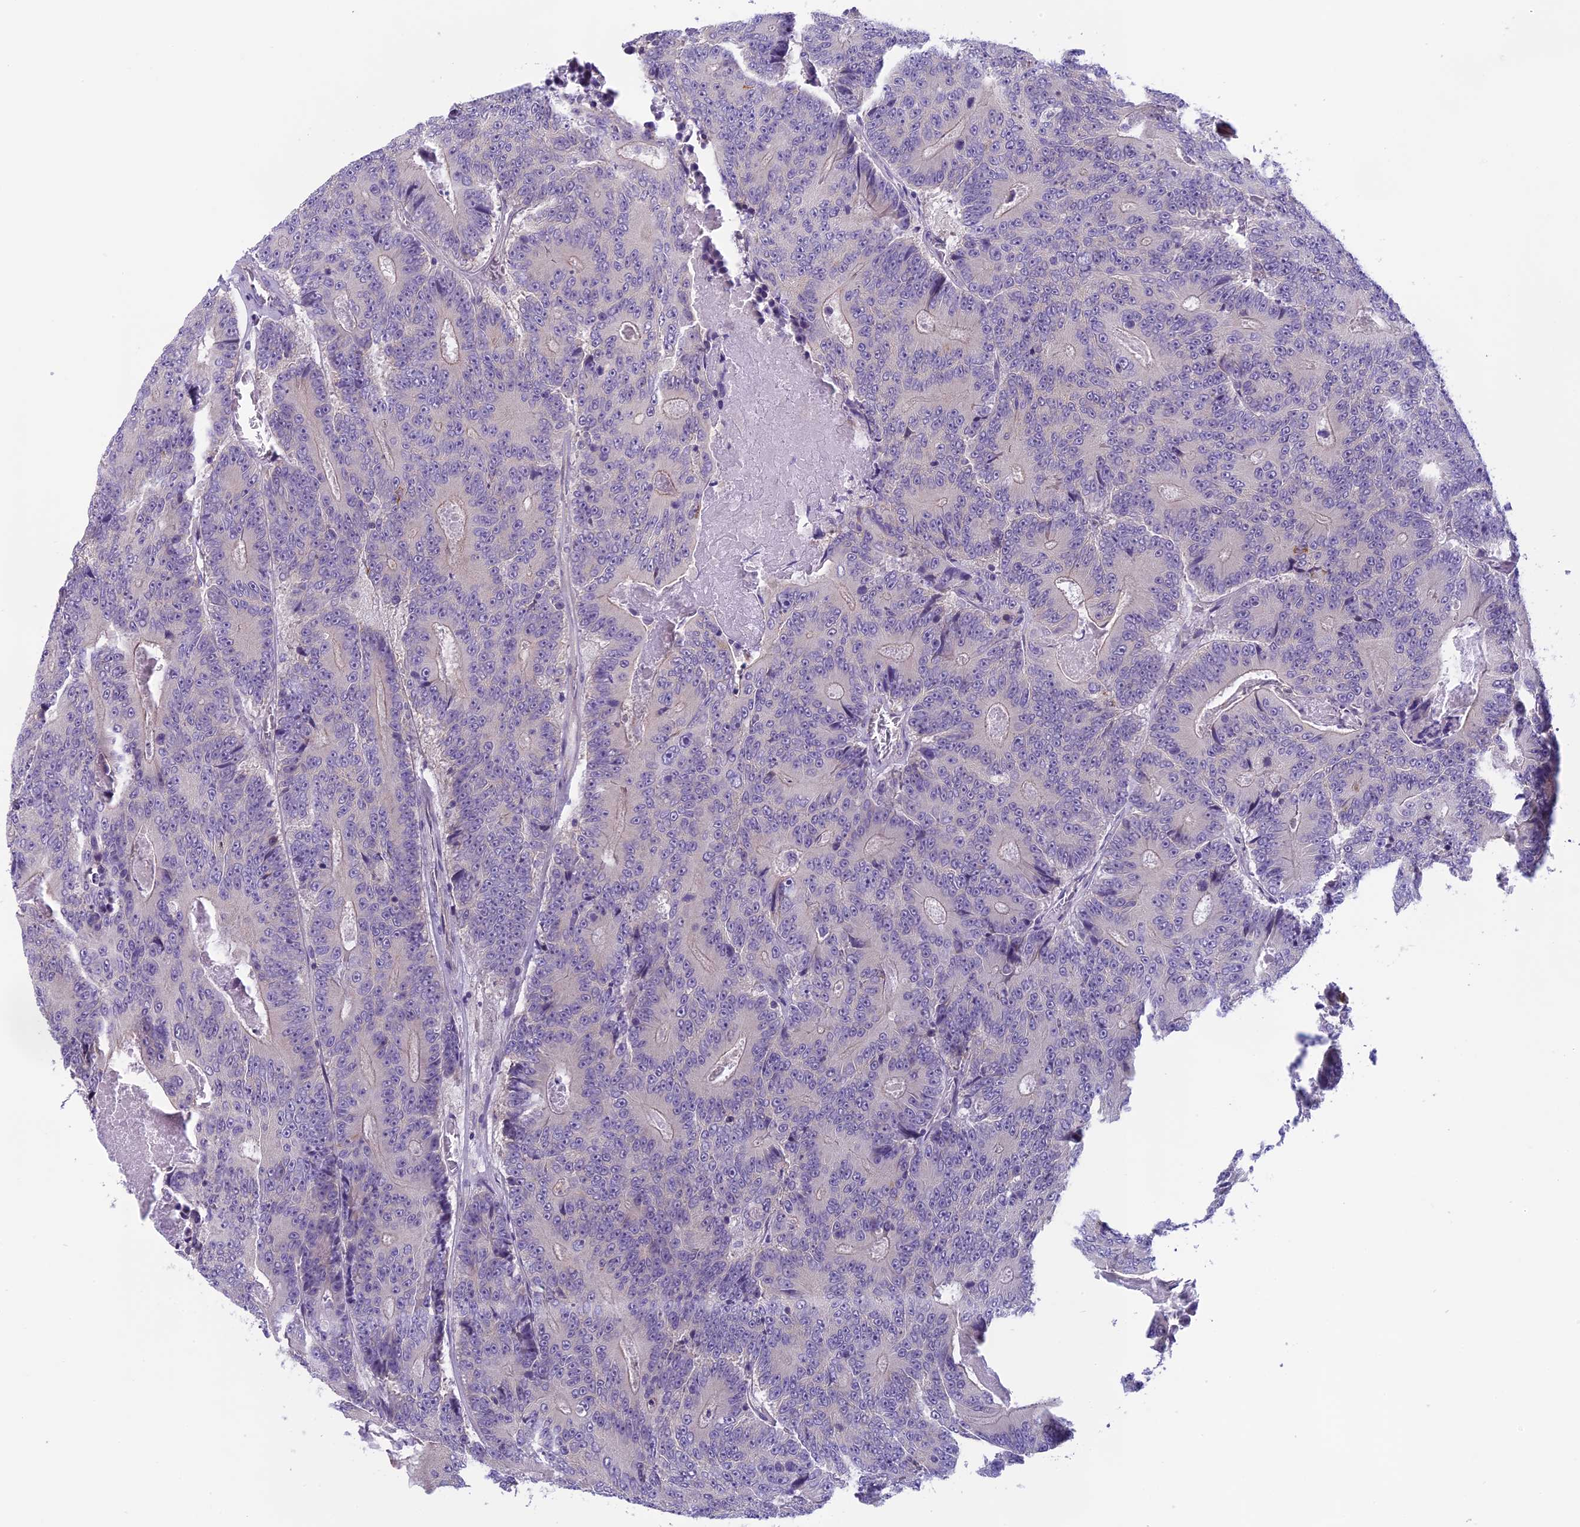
{"staining": {"intensity": "negative", "quantity": "none", "location": "none"}, "tissue": "colorectal cancer", "cell_type": "Tumor cells", "image_type": "cancer", "snomed": [{"axis": "morphology", "description": "Adenocarcinoma, NOS"}, {"axis": "topography", "description": "Colon"}], "caption": "This photomicrograph is of colorectal cancer (adenocarcinoma) stained with immunohistochemistry to label a protein in brown with the nuclei are counter-stained blue. There is no staining in tumor cells.", "gene": "ARHGEF37", "patient": {"sex": "male", "age": 83}}